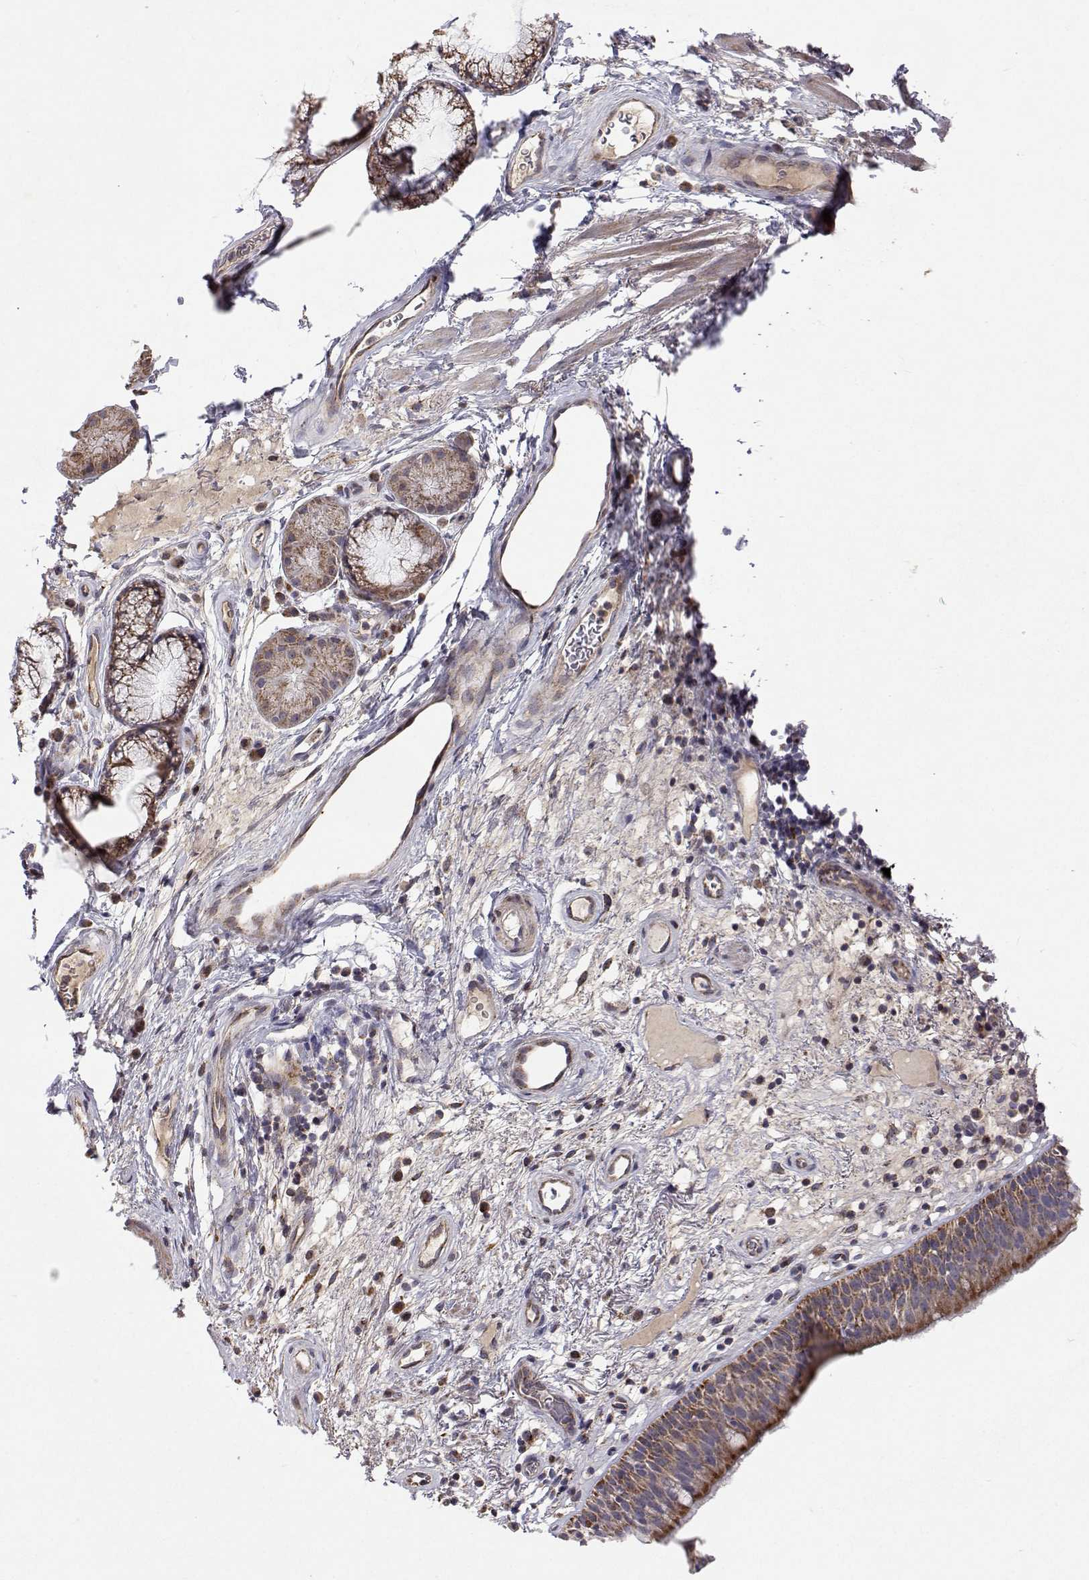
{"staining": {"intensity": "moderate", "quantity": ">75%", "location": "cytoplasmic/membranous"}, "tissue": "bronchus", "cell_type": "Respiratory epithelial cells", "image_type": "normal", "snomed": [{"axis": "morphology", "description": "Normal tissue, NOS"}, {"axis": "topography", "description": "Cartilage tissue"}, {"axis": "topography", "description": "Bronchus"}], "caption": "Immunohistochemistry (IHC) (DAB) staining of benign human bronchus exhibits moderate cytoplasmic/membranous protein expression in approximately >75% of respiratory epithelial cells.", "gene": "MRPL3", "patient": {"sex": "male", "age": 58}}